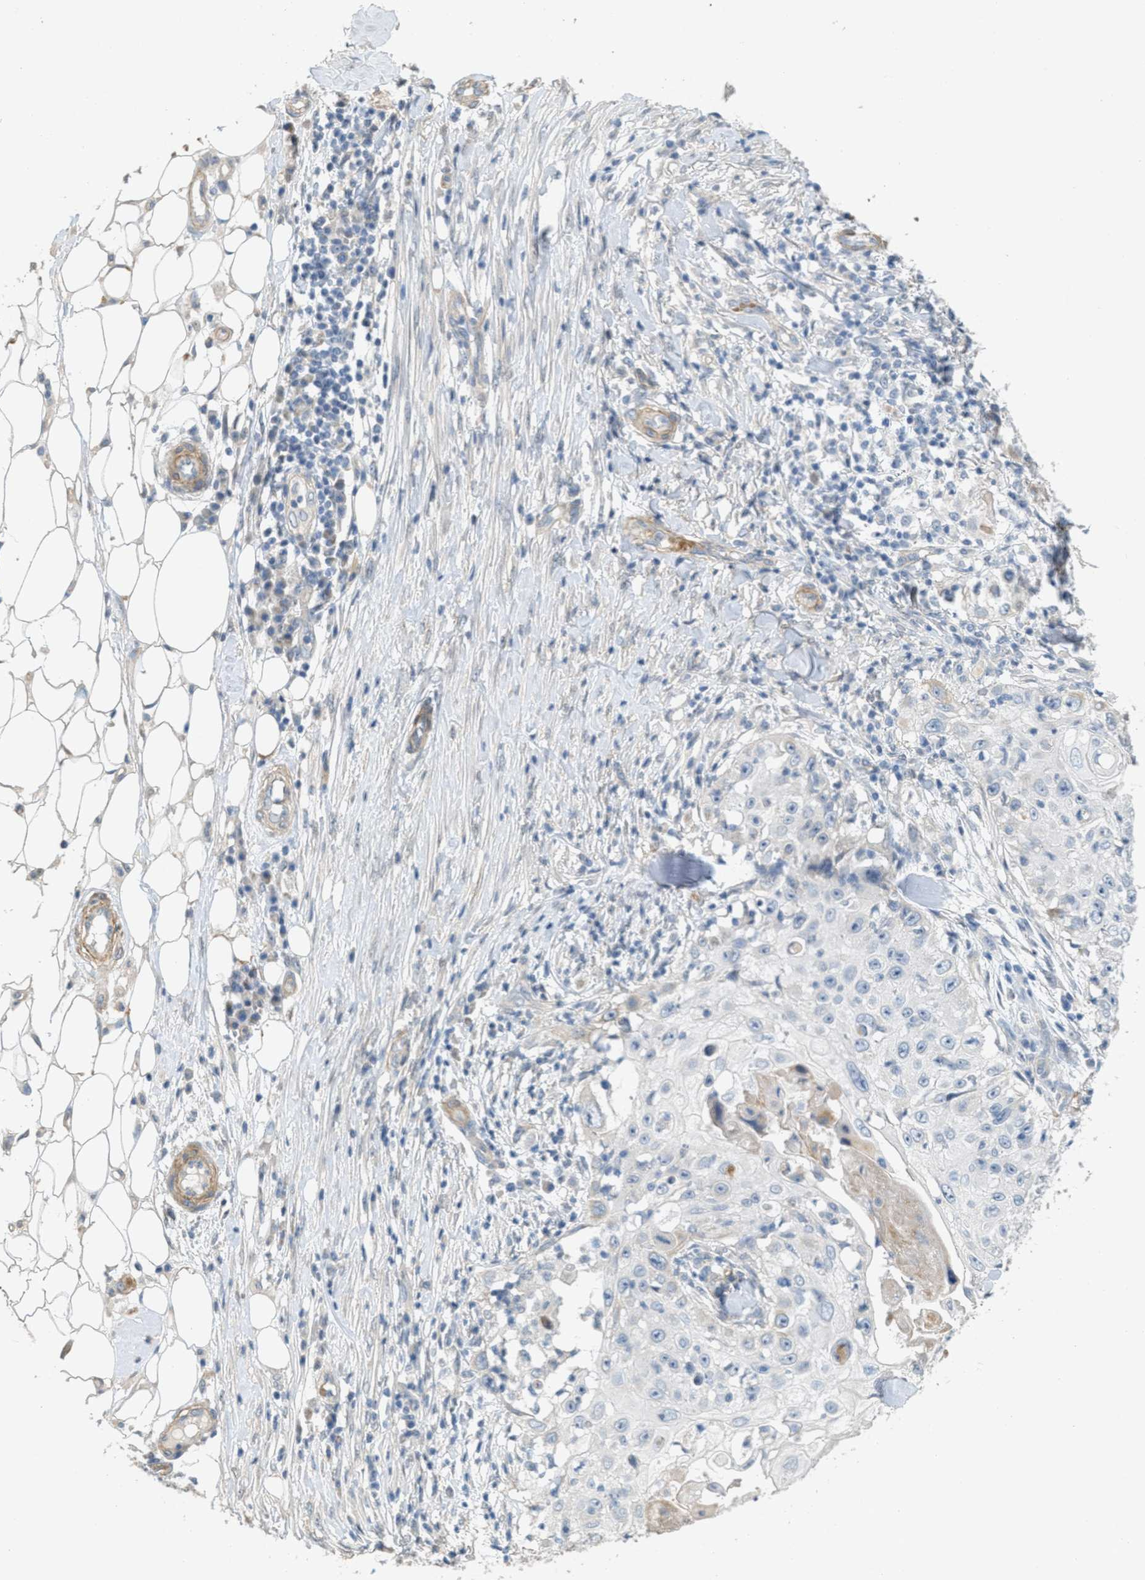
{"staining": {"intensity": "weak", "quantity": "<25%", "location": "cytoplasmic/membranous"}, "tissue": "skin cancer", "cell_type": "Tumor cells", "image_type": "cancer", "snomed": [{"axis": "morphology", "description": "Squamous cell carcinoma, NOS"}, {"axis": "topography", "description": "Skin"}], "caption": "Skin cancer was stained to show a protein in brown. There is no significant positivity in tumor cells.", "gene": "MRS2", "patient": {"sex": "male", "age": 86}}